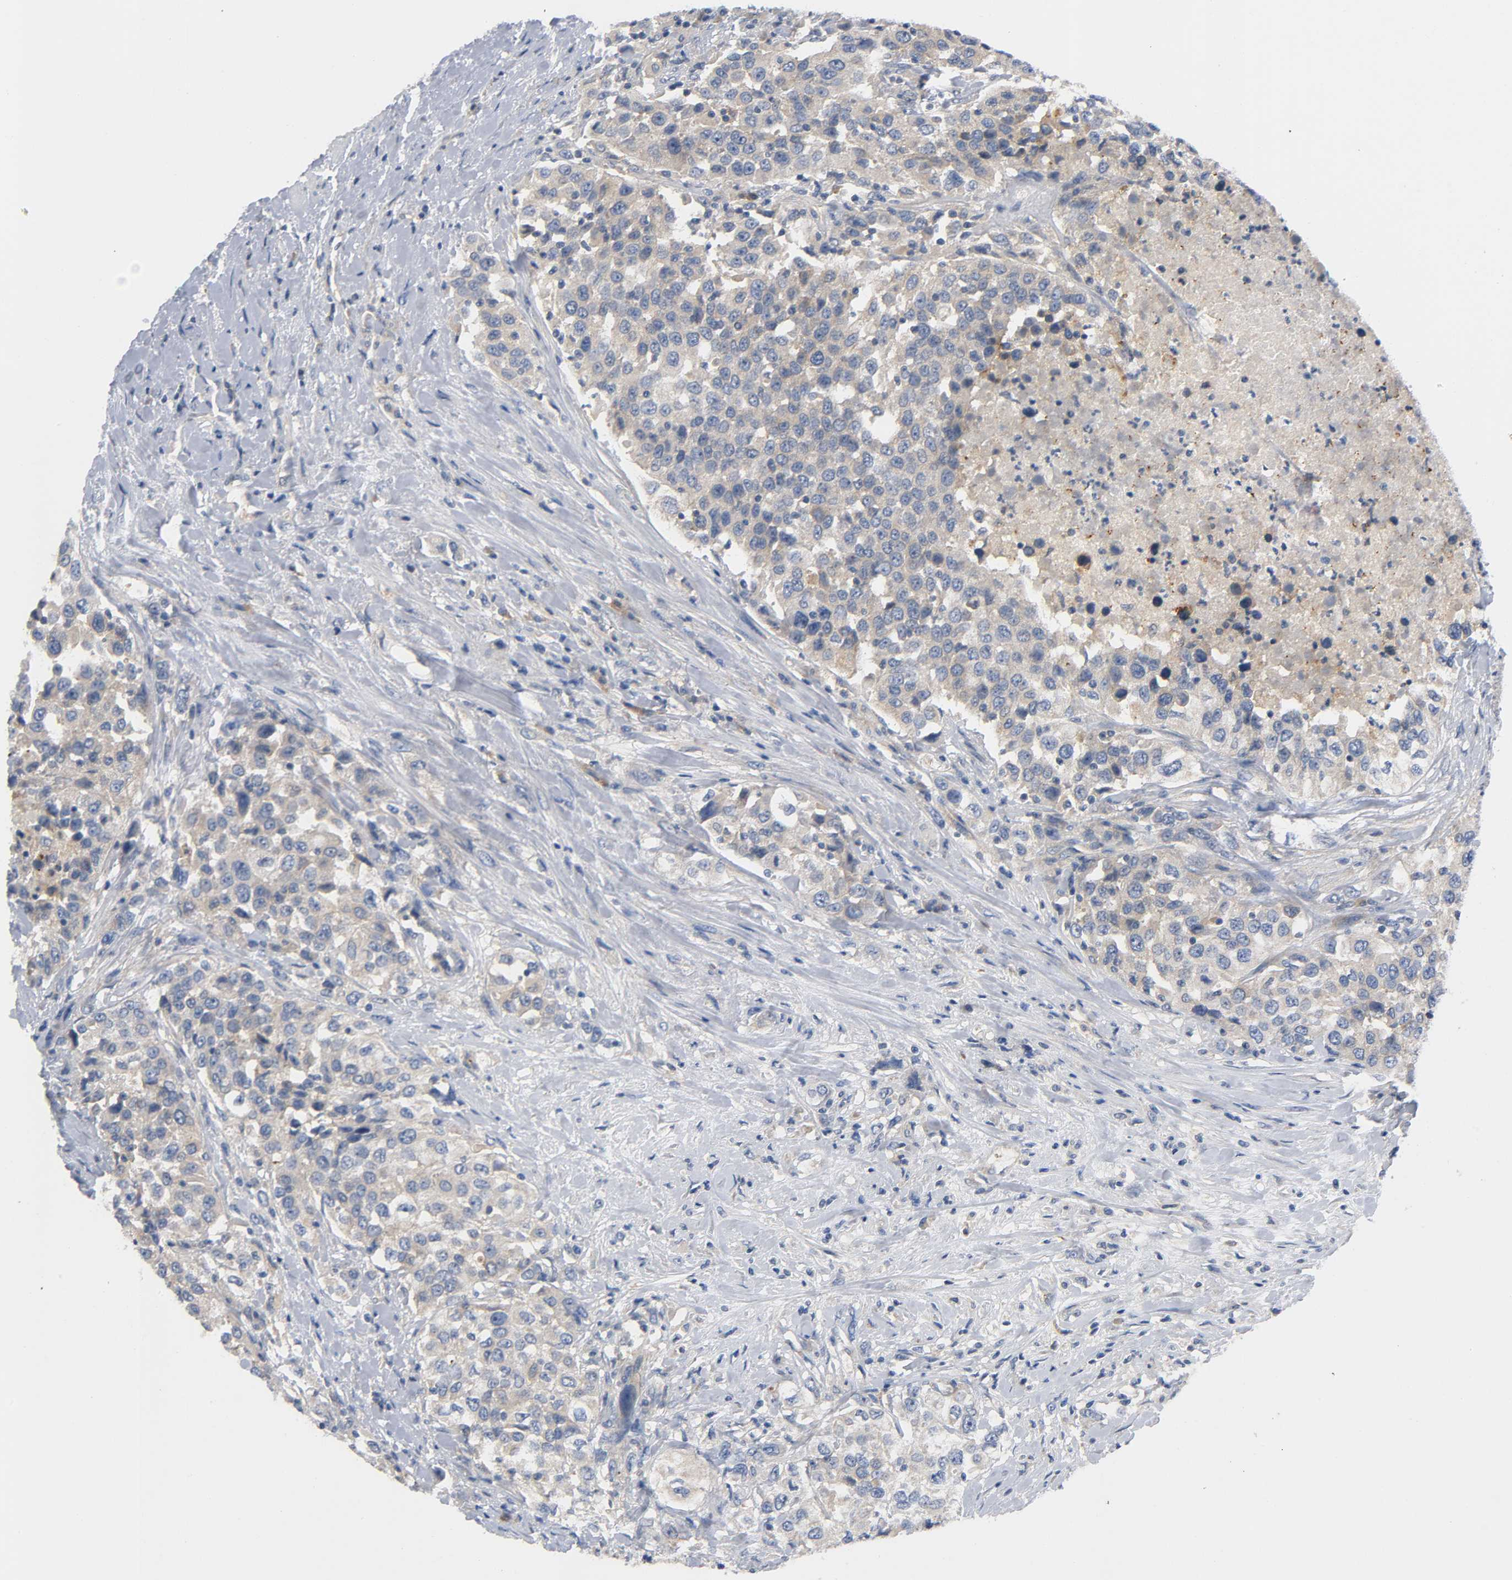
{"staining": {"intensity": "weak", "quantity": ">75%", "location": "cytoplasmic/membranous"}, "tissue": "urothelial cancer", "cell_type": "Tumor cells", "image_type": "cancer", "snomed": [{"axis": "morphology", "description": "Urothelial carcinoma, High grade"}, {"axis": "topography", "description": "Urinary bladder"}], "caption": "Weak cytoplasmic/membranous protein expression is present in approximately >75% of tumor cells in urothelial cancer.", "gene": "HDAC6", "patient": {"sex": "female", "age": 80}}